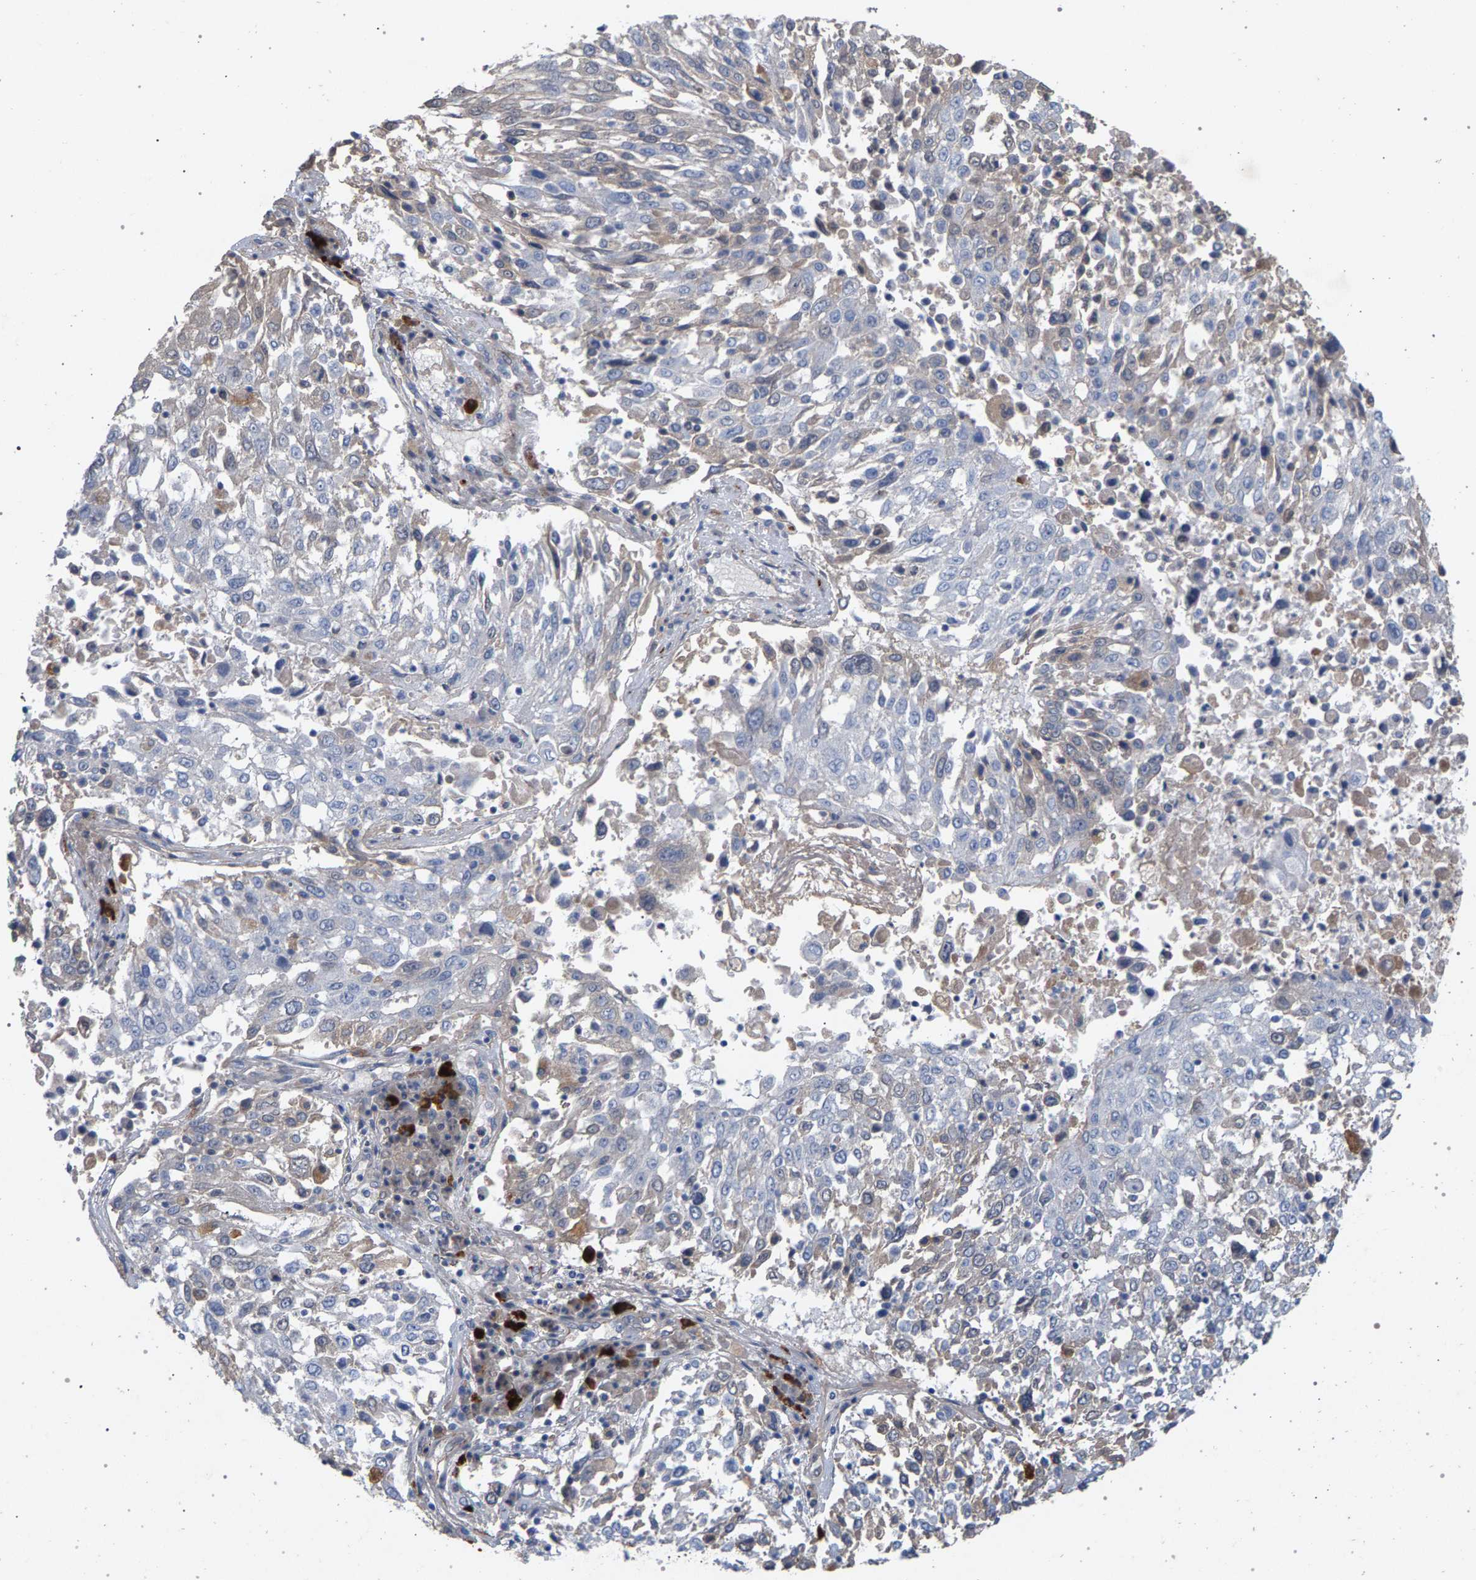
{"staining": {"intensity": "negative", "quantity": "none", "location": "none"}, "tissue": "lung cancer", "cell_type": "Tumor cells", "image_type": "cancer", "snomed": [{"axis": "morphology", "description": "Squamous cell carcinoma, NOS"}, {"axis": "topography", "description": "Lung"}], "caption": "Tumor cells are negative for brown protein staining in lung cancer (squamous cell carcinoma).", "gene": "MAMDC2", "patient": {"sex": "male", "age": 65}}